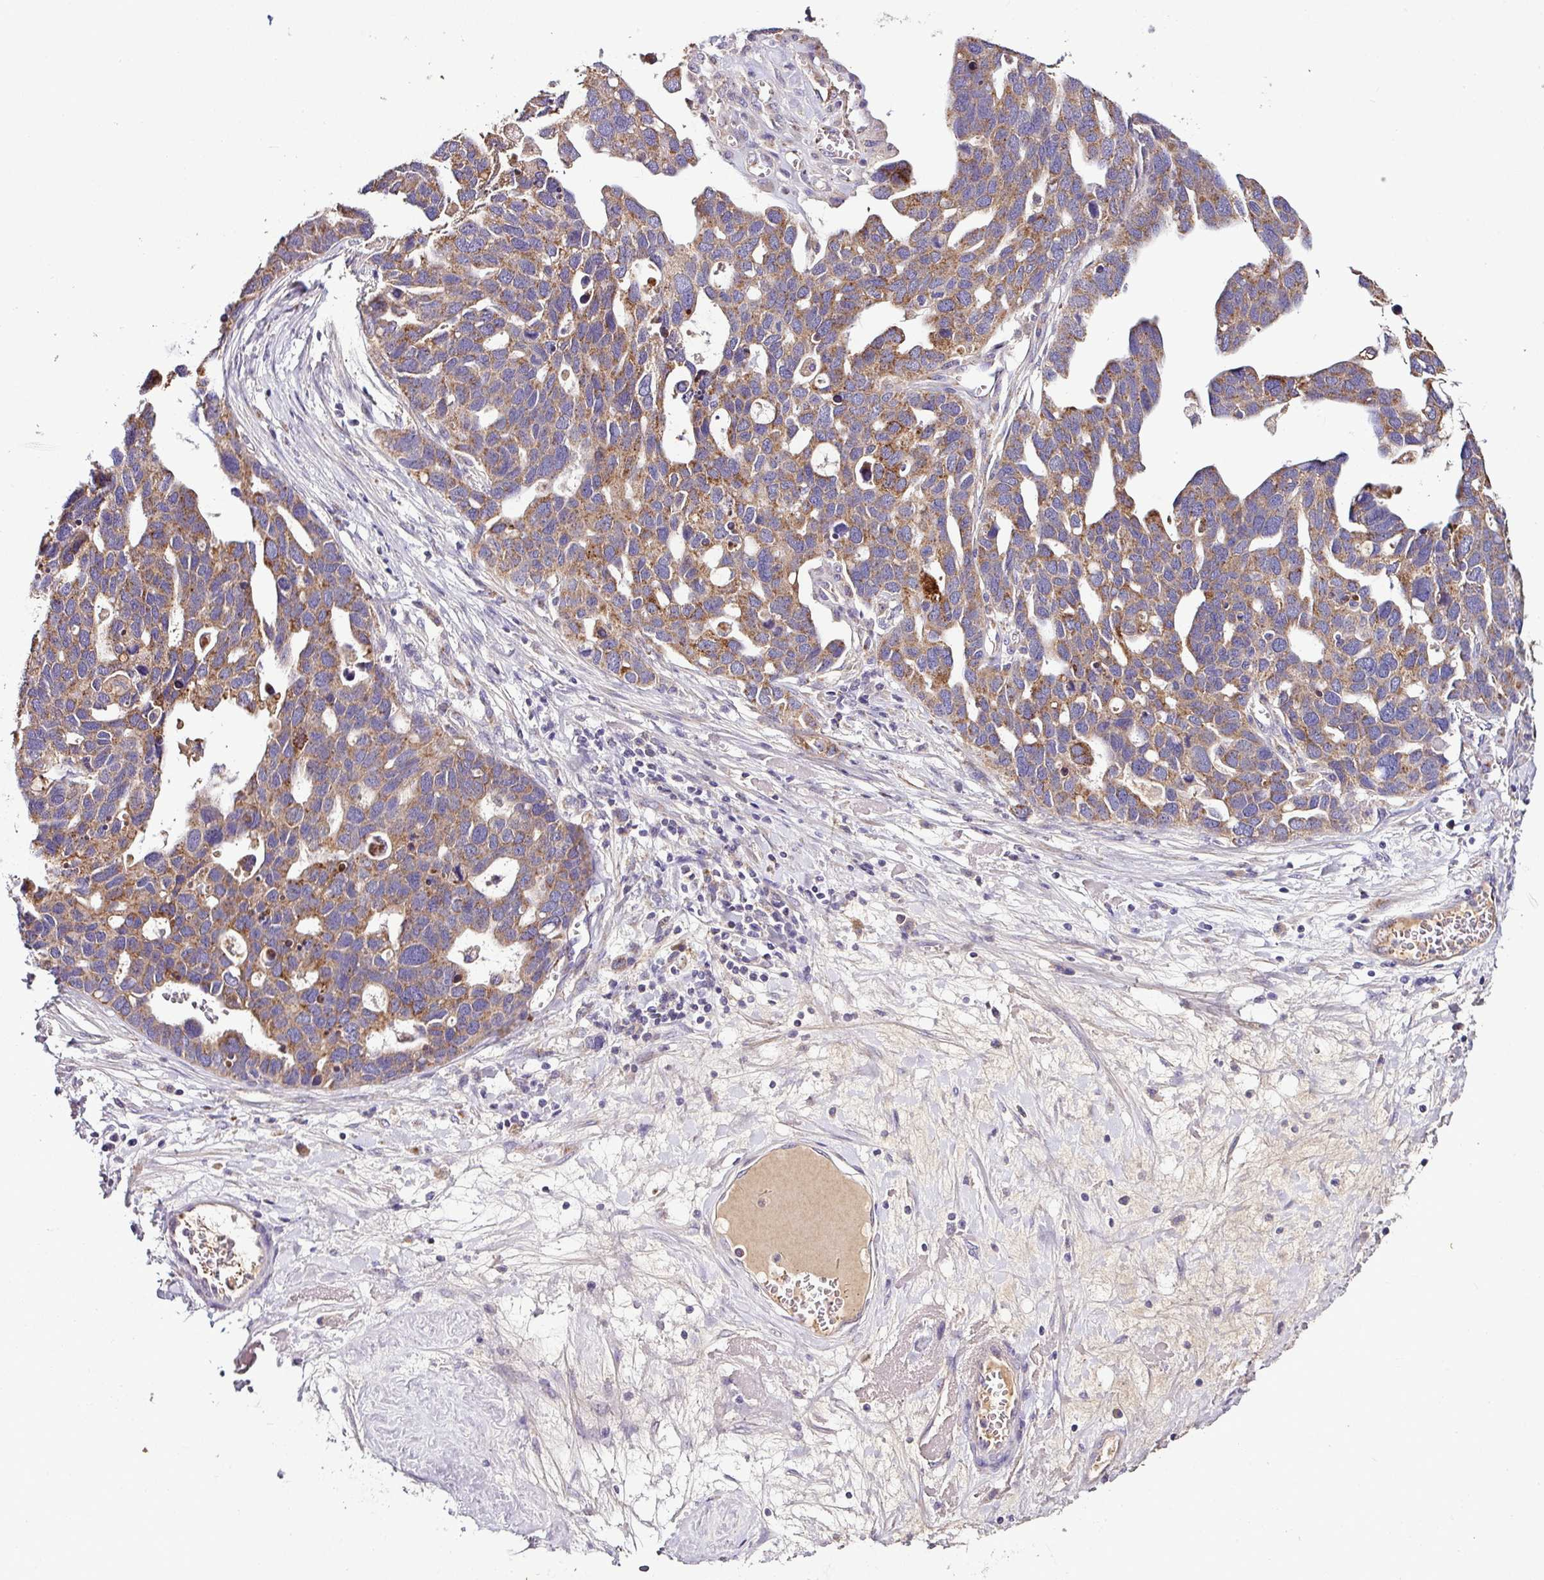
{"staining": {"intensity": "moderate", "quantity": "25%-75%", "location": "cytoplasmic/membranous"}, "tissue": "ovarian cancer", "cell_type": "Tumor cells", "image_type": "cancer", "snomed": [{"axis": "morphology", "description": "Cystadenocarcinoma, serous, NOS"}, {"axis": "topography", "description": "Ovary"}], "caption": "Moderate cytoplasmic/membranous expression for a protein is seen in about 25%-75% of tumor cells of serous cystadenocarcinoma (ovarian) using IHC.", "gene": "CPD", "patient": {"sex": "female", "age": 54}}